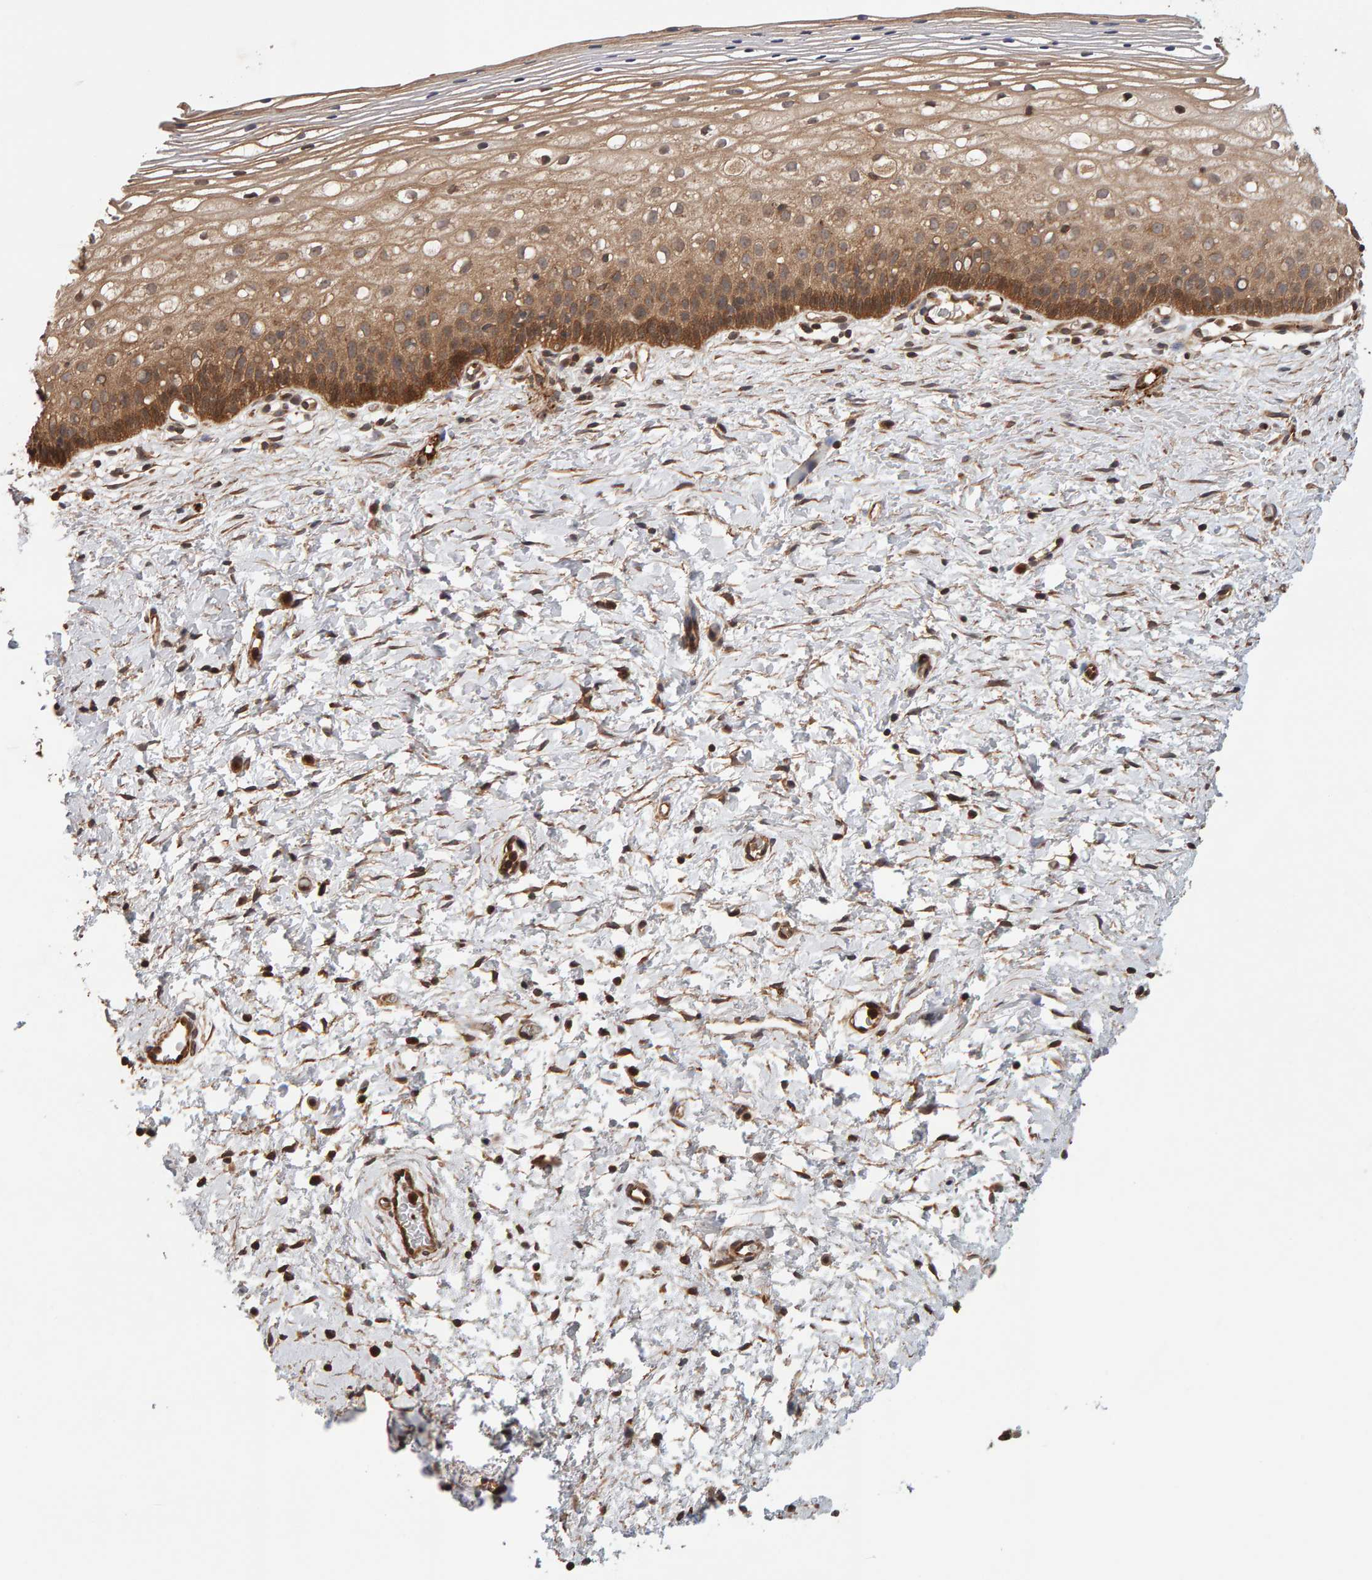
{"staining": {"intensity": "moderate", "quantity": ">75%", "location": "cytoplasmic/membranous"}, "tissue": "cervix", "cell_type": "Squamous epithelial cells", "image_type": "normal", "snomed": [{"axis": "morphology", "description": "Normal tissue, NOS"}, {"axis": "topography", "description": "Cervix"}], "caption": "High-magnification brightfield microscopy of benign cervix stained with DAB (brown) and counterstained with hematoxylin (blue). squamous epithelial cells exhibit moderate cytoplasmic/membranous expression is present in approximately>75% of cells. Using DAB (brown) and hematoxylin (blue) stains, captured at high magnification using brightfield microscopy.", "gene": "SYNRG", "patient": {"sex": "female", "age": 72}}